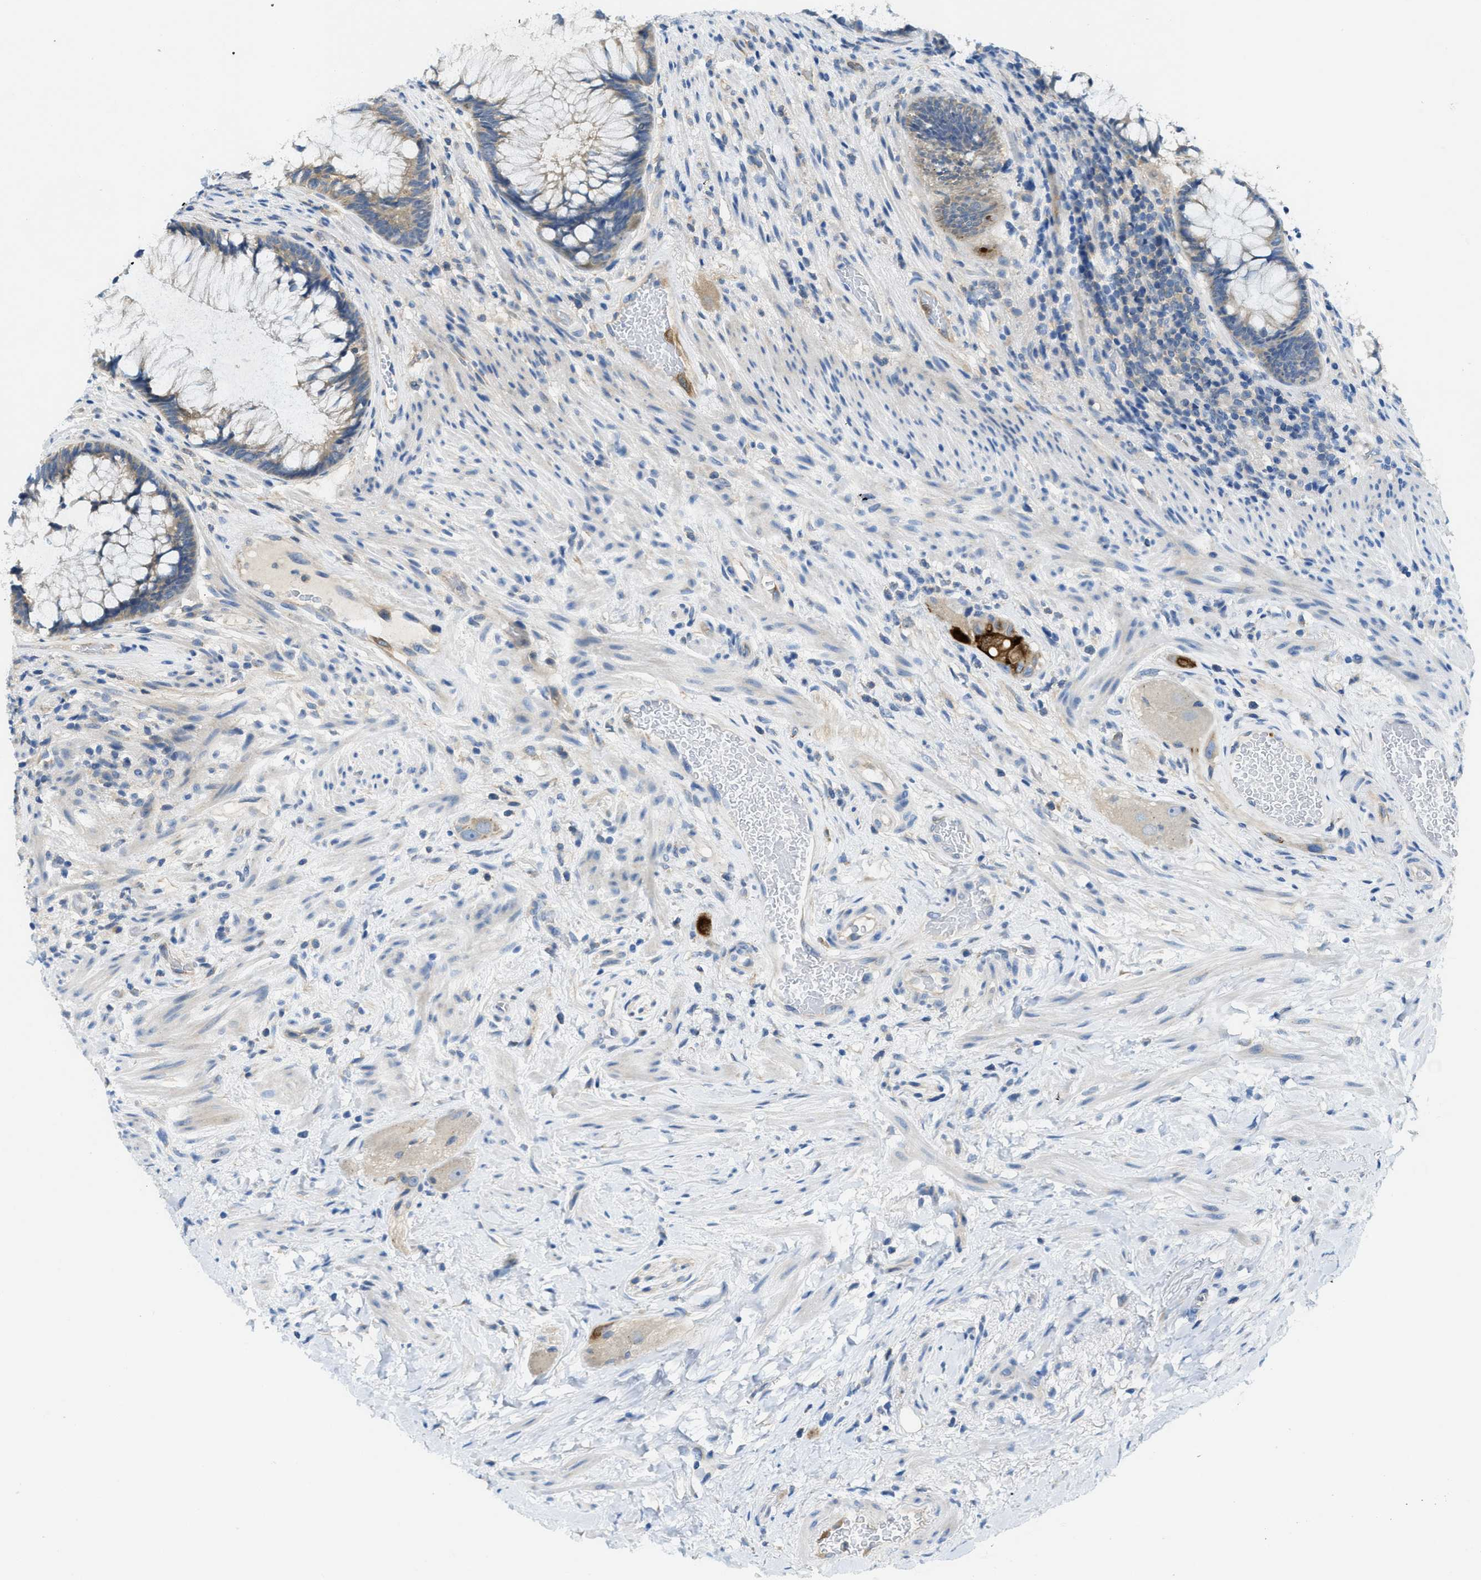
{"staining": {"intensity": "strong", "quantity": "25%-75%", "location": "cytoplasmic/membranous"}, "tissue": "colorectal cancer", "cell_type": "Tumor cells", "image_type": "cancer", "snomed": [{"axis": "morphology", "description": "Adenocarcinoma, NOS"}, {"axis": "topography", "description": "Rectum"}], "caption": "Protein expression analysis of colorectal adenocarcinoma reveals strong cytoplasmic/membranous positivity in approximately 25%-75% of tumor cells.", "gene": "RIPK2", "patient": {"sex": "male", "age": 51}}